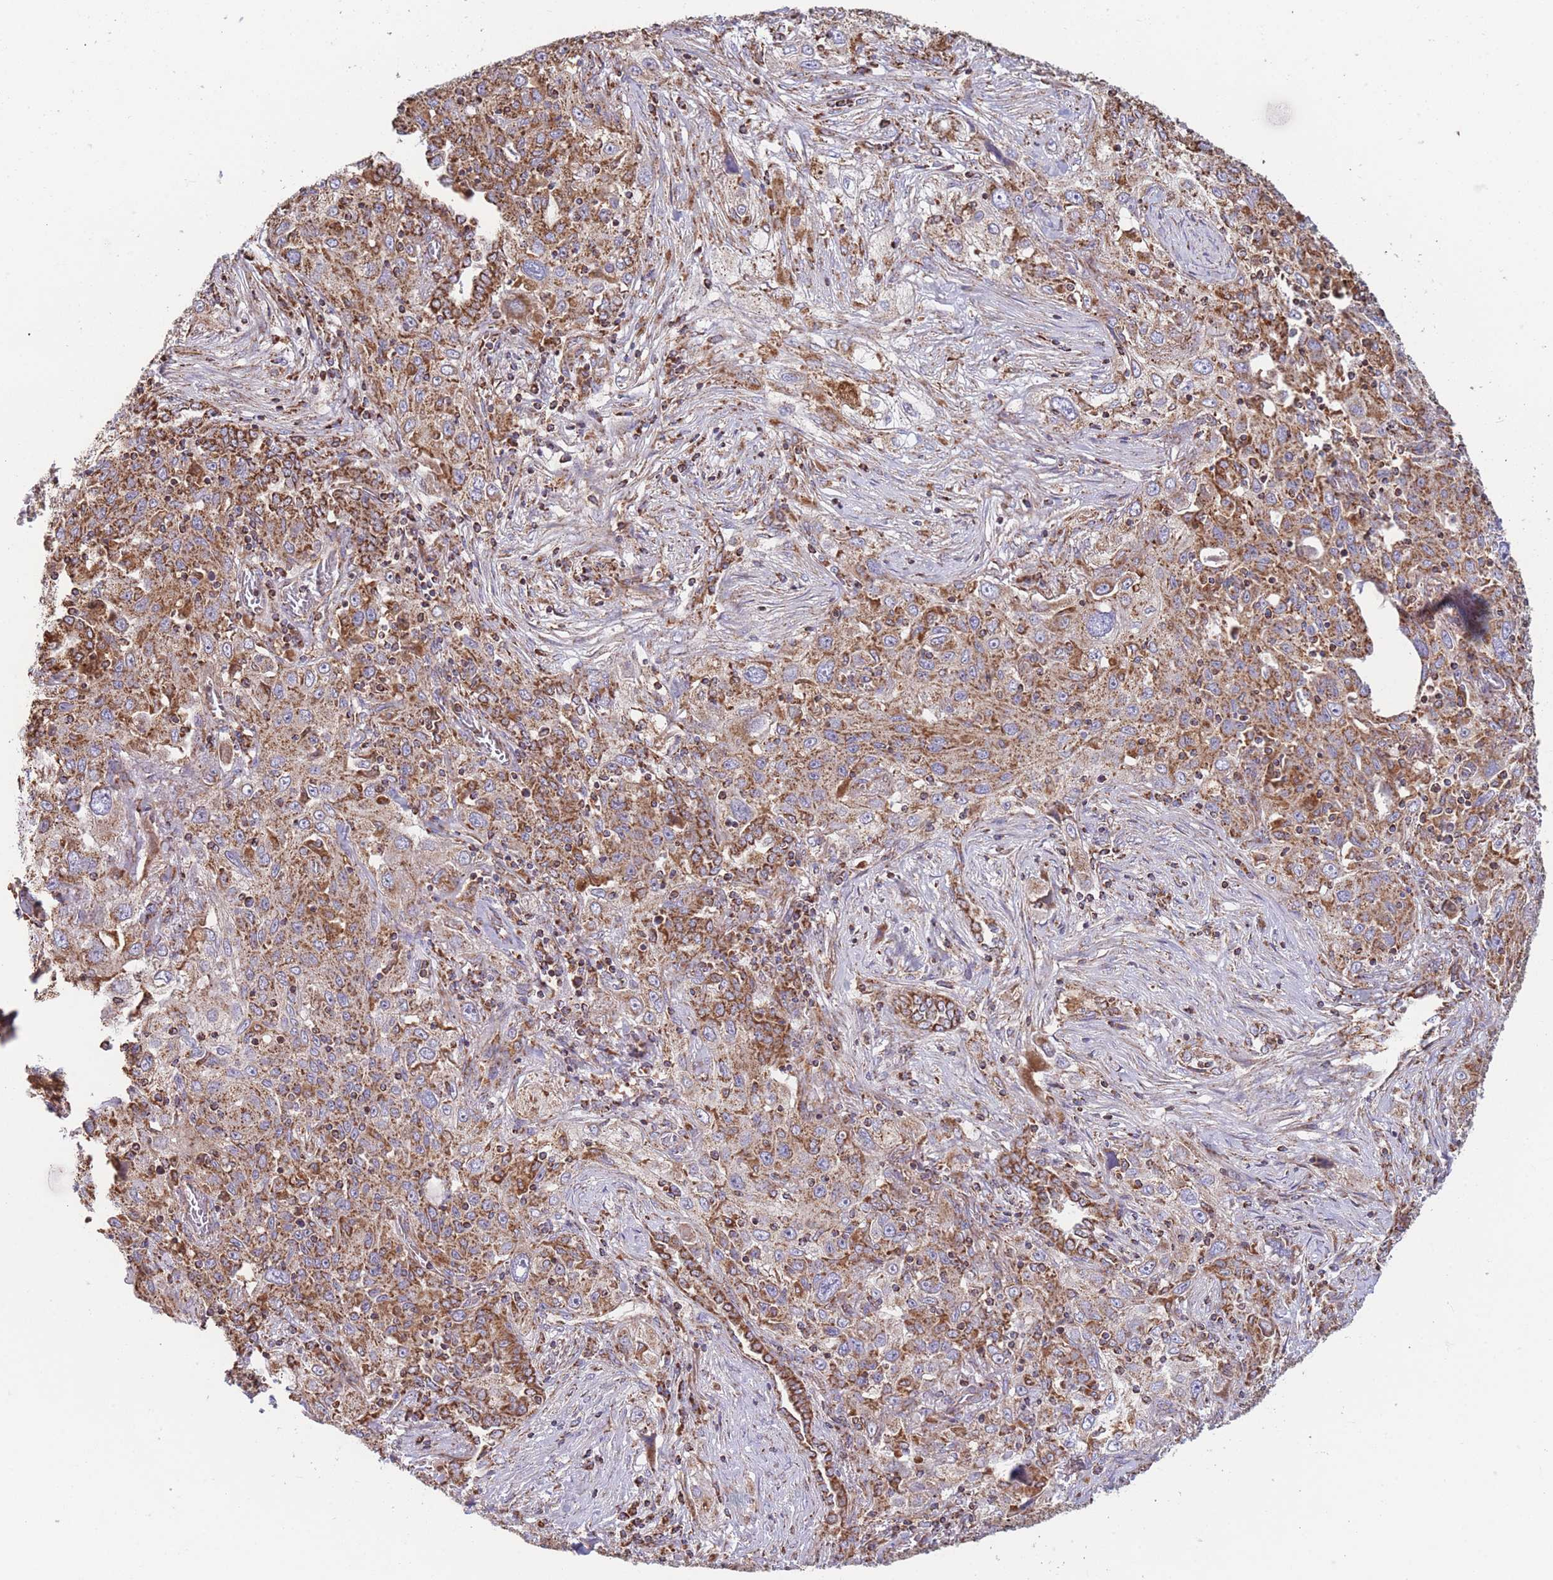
{"staining": {"intensity": "moderate", "quantity": ">75%", "location": "cytoplasmic/membranous"}, "tissue": "lung cancer", "cell_type": "Tumor cells", "image_type": "cancer", "snomed": [{"axis": "morphology", "description": "Squamous cell carcinoma, NOS"}, {"axis": "topography", "description": "Lung"}], "caption": "The immunohistochemical stain labels moderate cytoplasmic/membranous positivity in tumor cells of squamous cell carcinoma (lung) tissue.", "gene": "FKBP8", "patient": {"sex": "female", "age": 69}}